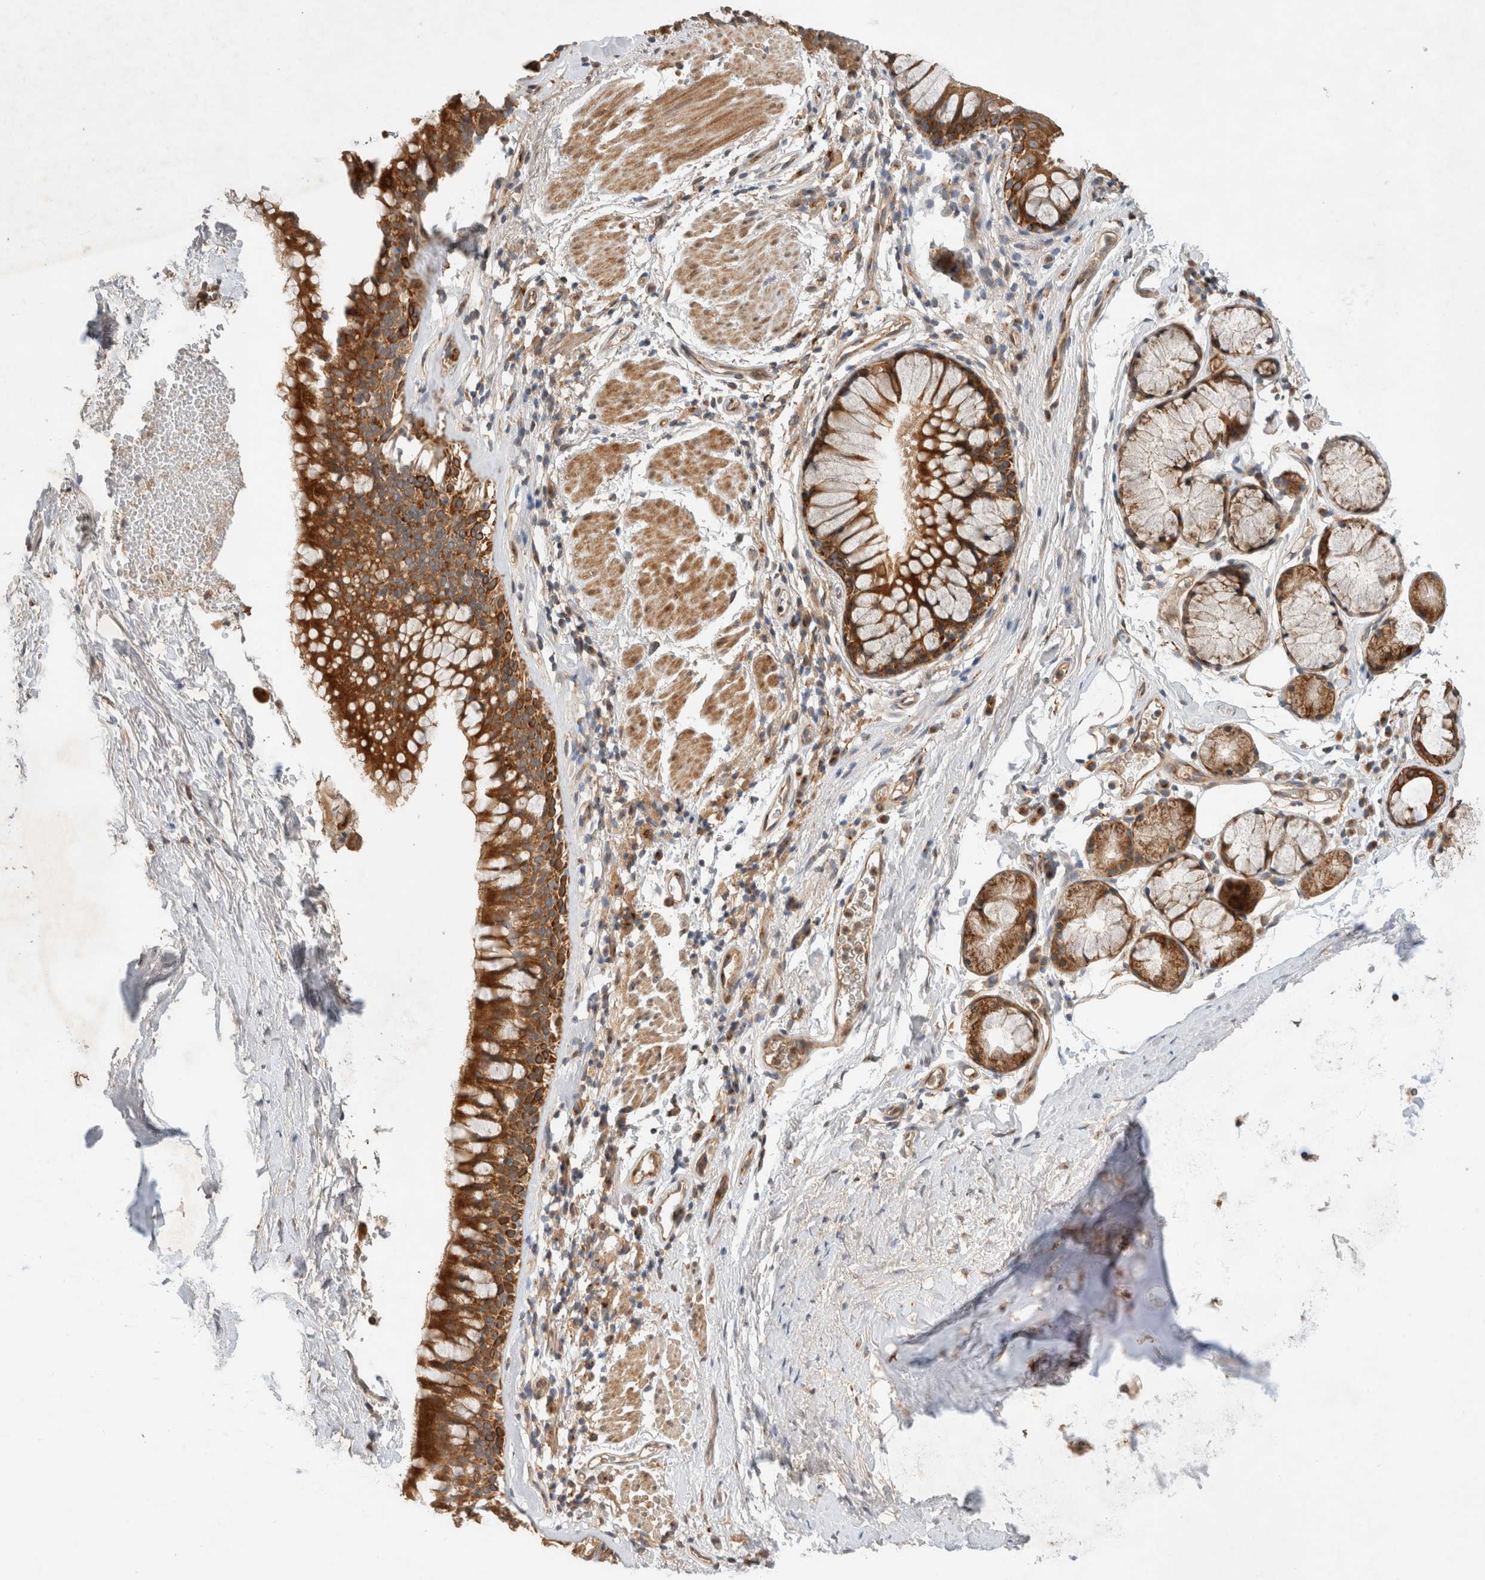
{"staining": {"intensity": "strong", "quantity": ">75%", "location": "cytoplasmic/membranous"}, "tissue": "bronchus", "cell_type": "Respiratory epithelial cells", "image_type": "normal", "snomed": [{"axis": "morphology", "description": "Normal tissue, NOS"}, {"axis": "topography", "description": "Cartilage tissue"}, {"axis": "topography", "description": "Bronchus"}], "caption": "Protein staining displays strong cytoplasmic/membranous staining in about >75% of respiratory epithelial cells in normal bronchus.", "gene": "ARMC9", "patient": {"sex": "female", "age": 53}}